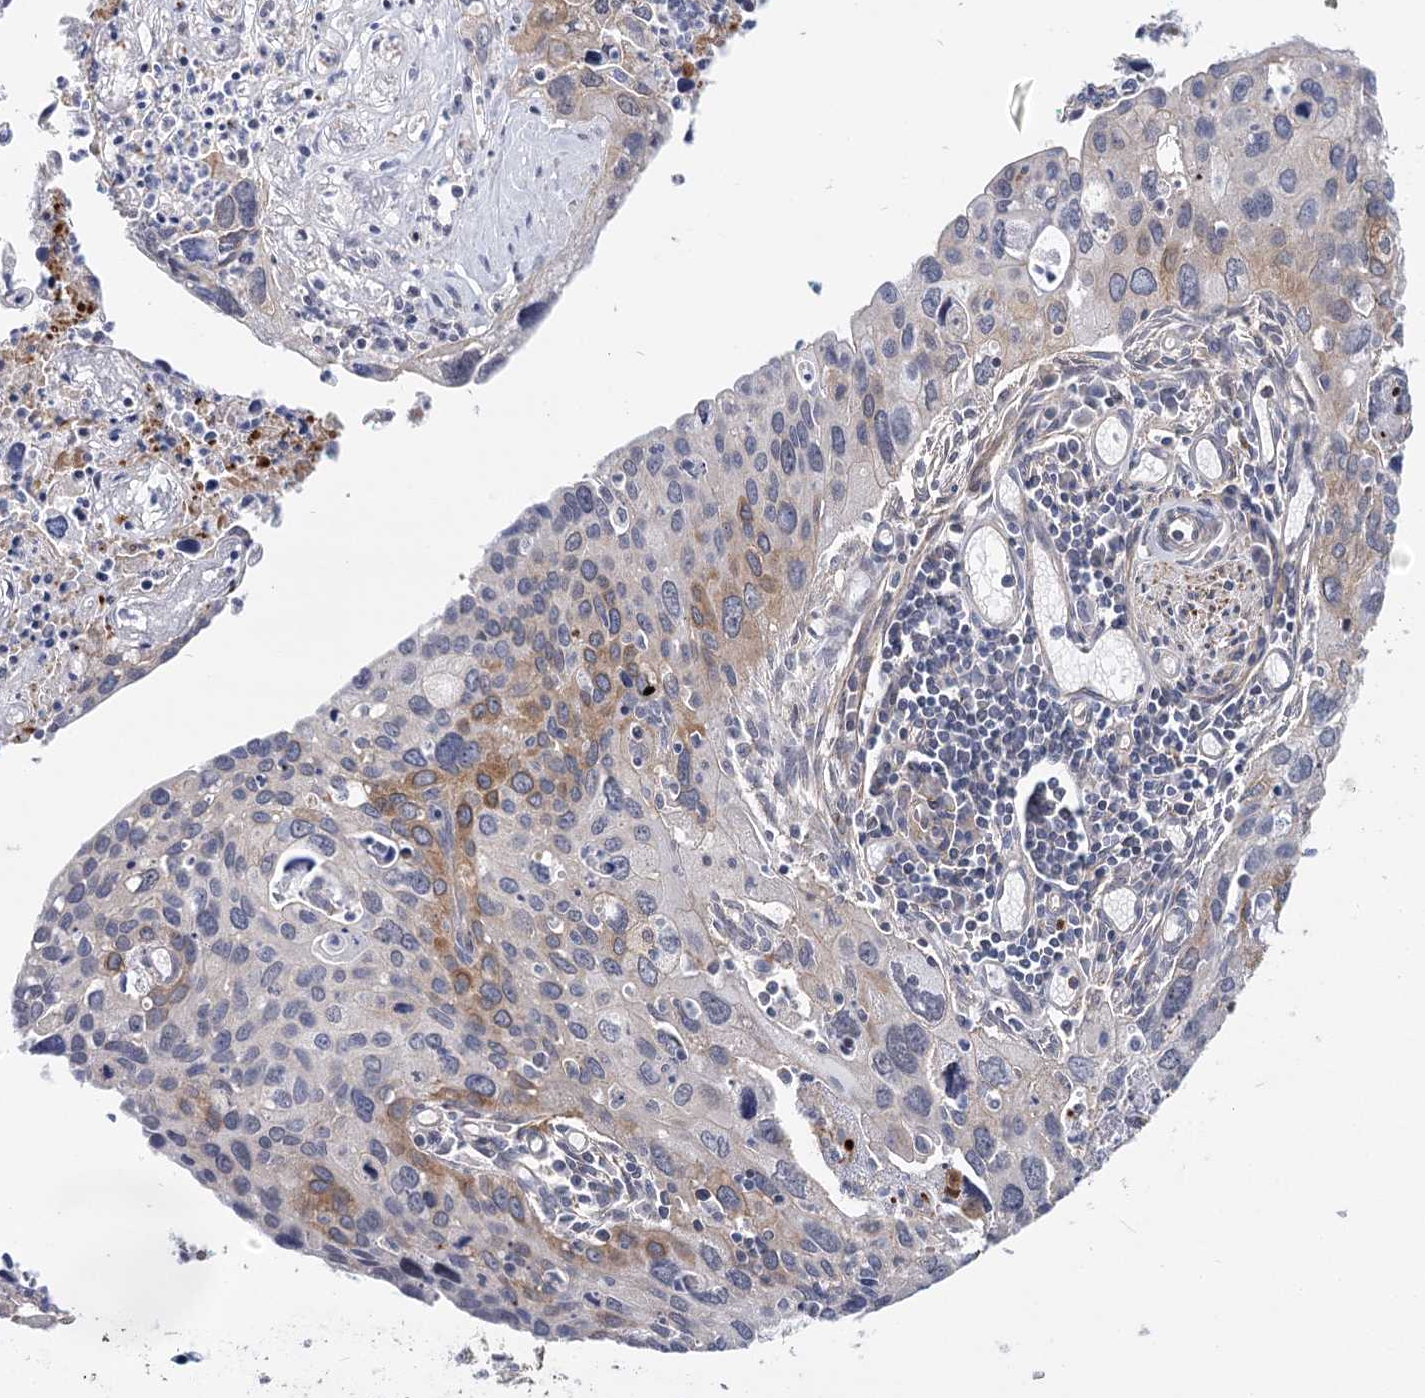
{"staining": {"intensity": "moderate", "quantity": "<25%", "location": "cytoplasmic/membranous"}, "tissue": "cervical cancer", "cell_type": "Tumor cells", "image_type": "cancer", "snomed": [{"axis": "morphology", "description": "Squamous cell carcinoma, NOS"}, {"axis": "topography", "description": "Cervix"}], "caption": "Approximately <25% of tumor cells in human squamous cell carcinoma (cervical) display moderate cytoplasmic/membranous protein positivity as visualized by brown immunohistochemical staining.", "gene": "TMEM218", "patient": {"sex": "female", "age": 55}}